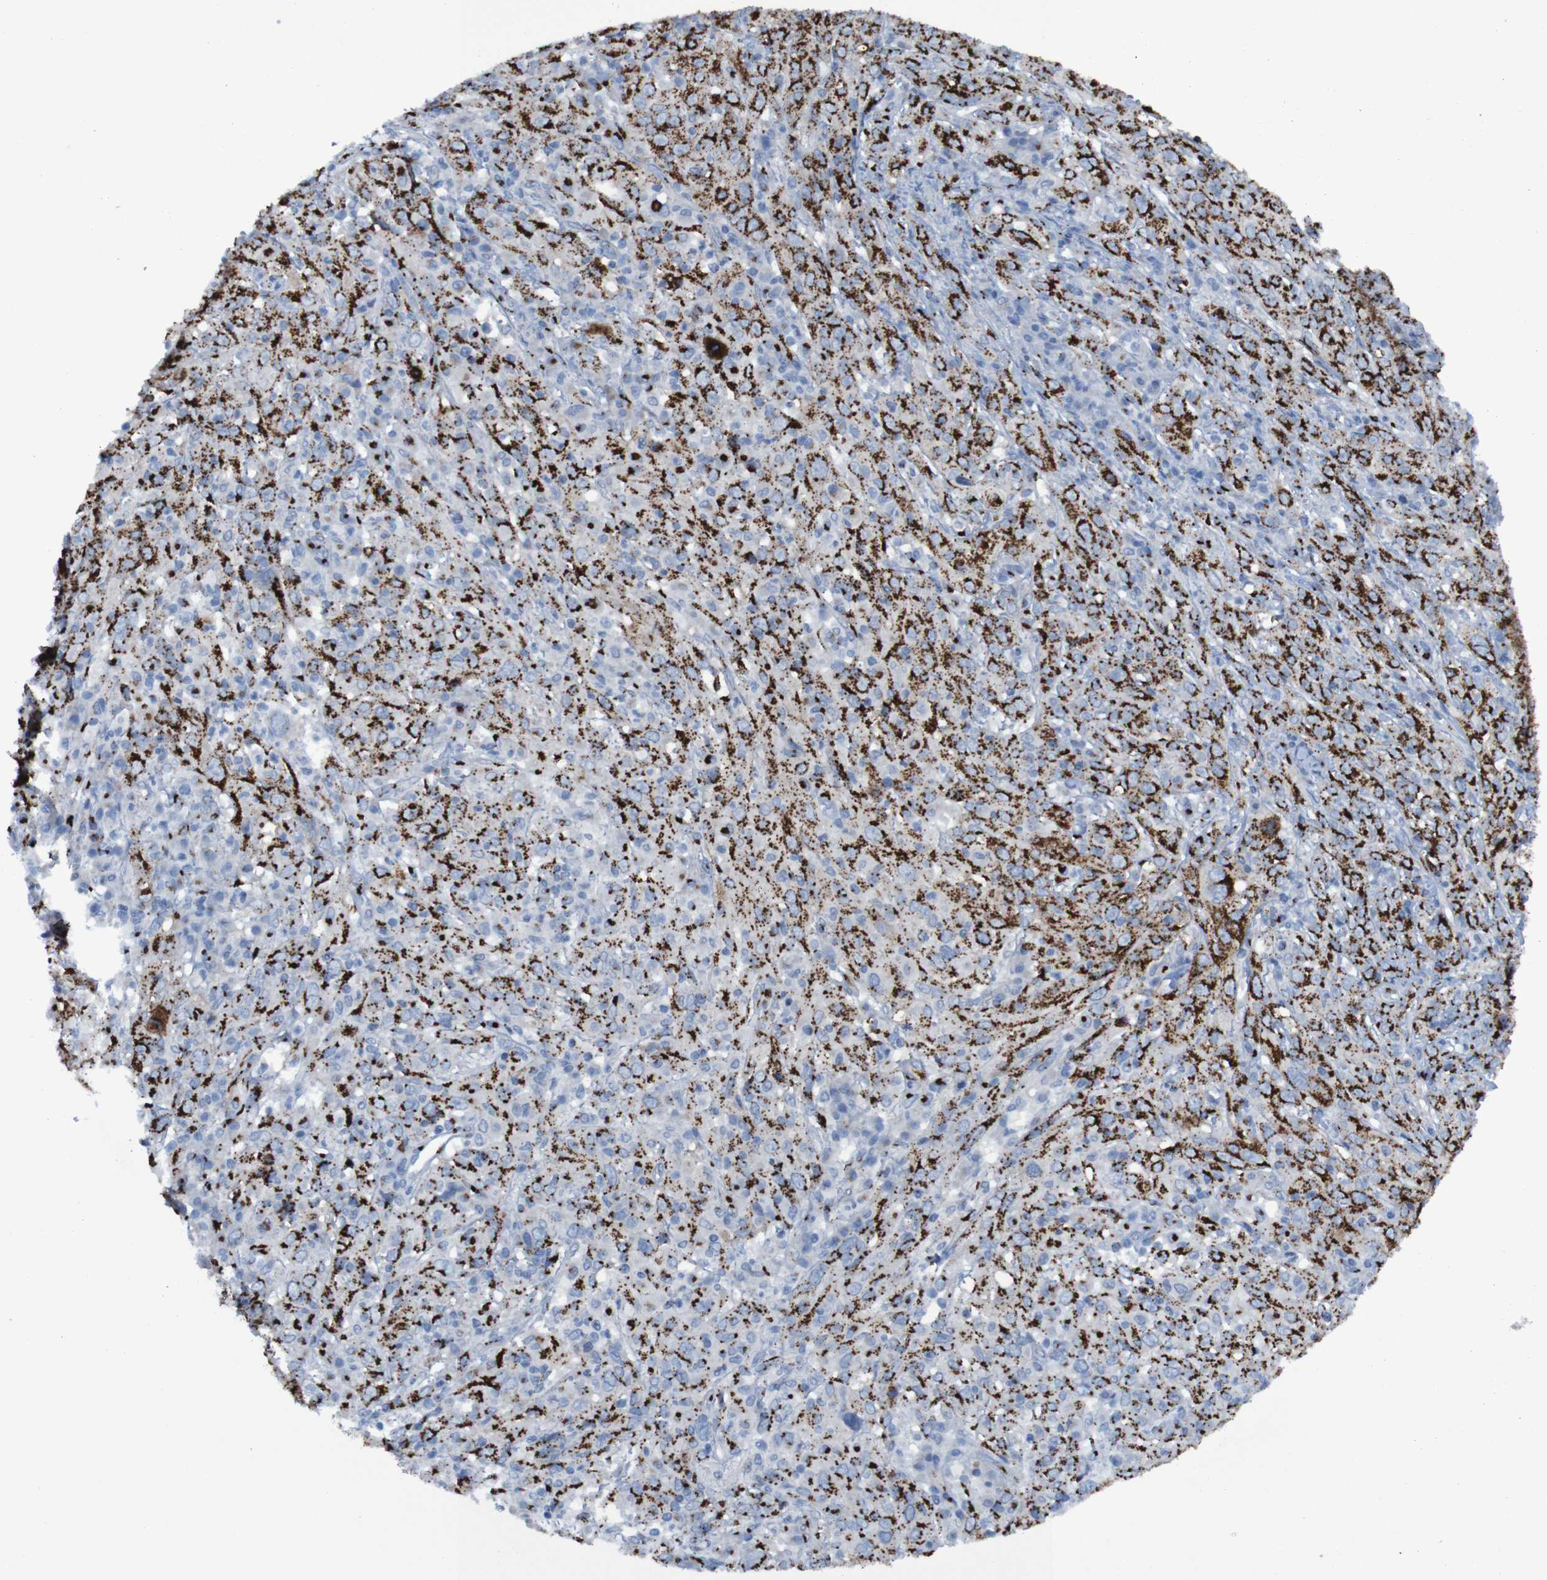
{"staining": {"intensity": "strong", "quantity": ">75%", "location": "cytoplasmic/membranous"}, "tissue": "cervical cancer", "cell_type": "Tumor cells", "image_type": "cancer", "snomed": [{"axis": "morphology", "description": "Squamous cell carcinoma, NOS"}, {"axis": "topography", "description": "Cervix"}], "caption": "Strong cytoplasmic/membranous protein expression is seen in about >75% of tumor cells in squamous cell carcinoma (cervical).", "gene": "GOLM1", "patient": {"sex": "female", "age": 46}}